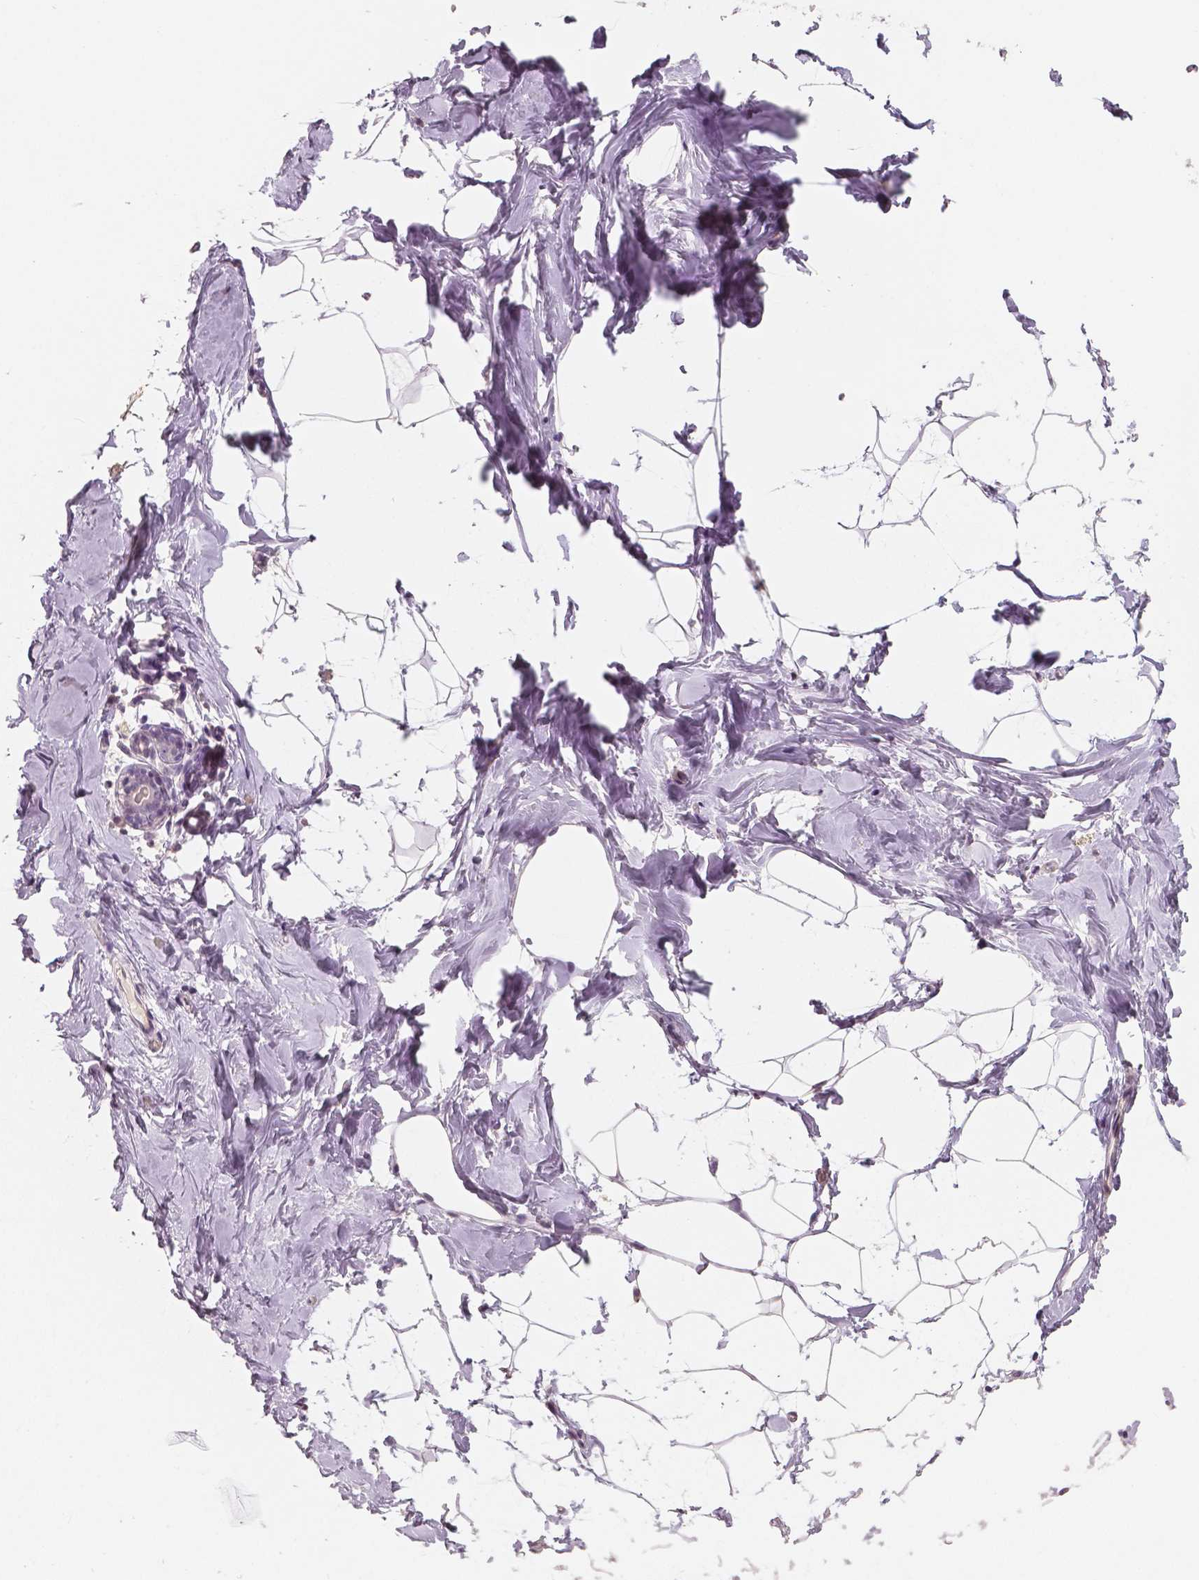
{"staining": {"intensity": "negative", "quantity": "none", "location": "none"}, "tissue": "breast", "cell_type": "Adipocytes", "image_type": "normal", "snomed": [{"axis": "morphology", "description": "Normal tissue, NOS"}, {"axis": "topography", "description": "Breast"}], "caption": "DAB immunohistochemical staining of benign breast exhibits no significant positivity in adipocytes. The staining is performed using DAB (3,3'-diaminobenzidine) brown chromogen with nuclei counter-stained in using hematoxylin.", "gene": "NECAB1", "patient": {"sex": "female", "age": 32}}